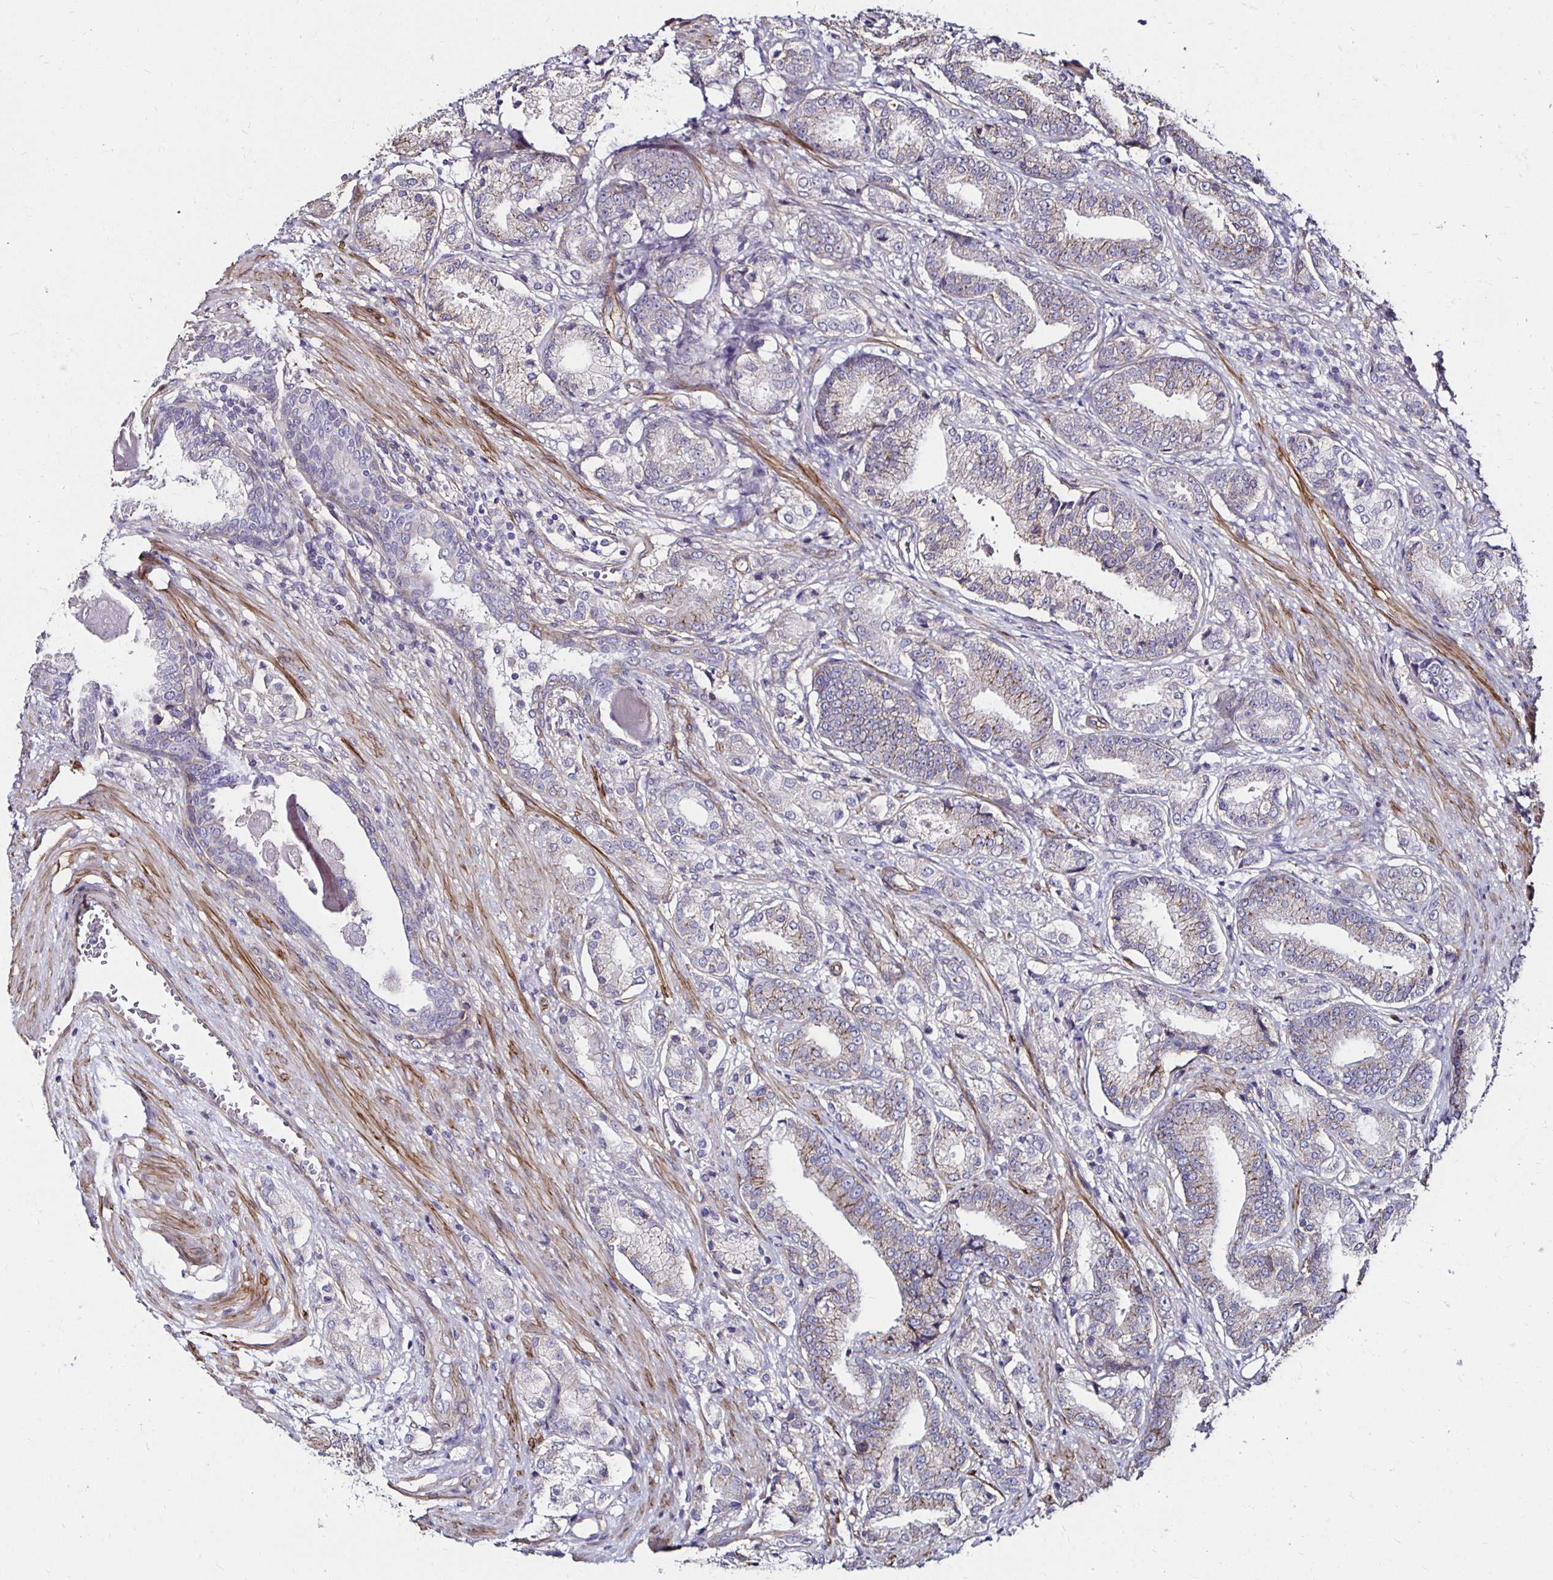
{"staining": {"intensity": "weak", "quantity": "<25%", "location": "cytoplasmic/membranous"}, "tissue": "prostate cancer", "cell_type": "Tumor cells", "image_type": "cancer", "snomed": [{"axis": "morphology", "description": "Adenocarcinoma, High grade"}, {"axis": "topography", "description": "Prostate and seminal vesicle, NOS"}], "caption": "Immunohistochemical staining of human prostate high-grade adenocarcinoma displays no significant positivity in tumor cells.", "gene": "ITGB1", "patient": {"sex": "male", "age": 61}}